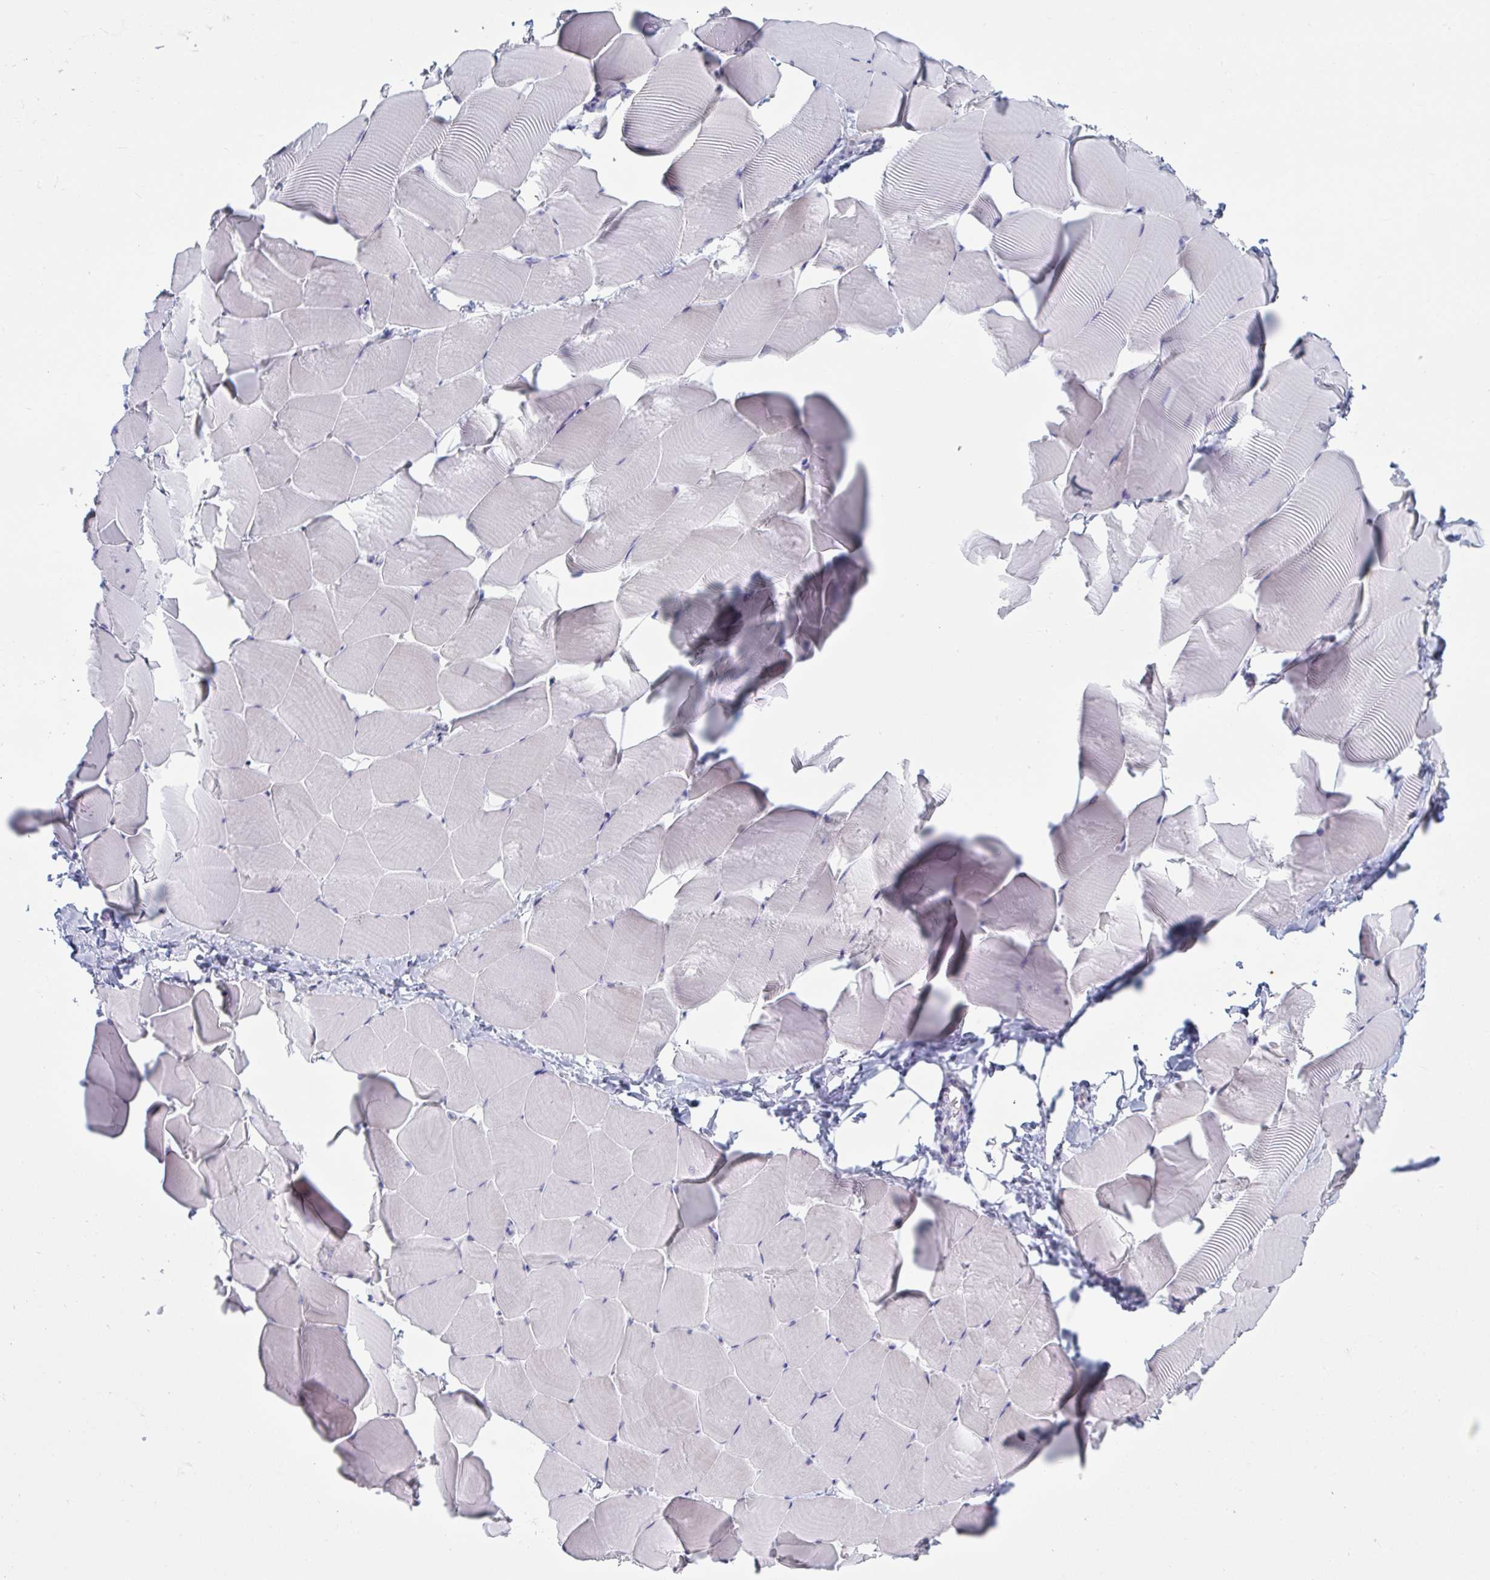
{"staining": {"intensity": "negative", "quantity": "none", "location": "none"}, "tissue": "skeletal muscle", "cell_type": "Myocytes", "image_type": "normal", "snomed": [{"axis": "morphology", "description": "Normal tissue, NOS"}, {"axis": "topography", "description": "Skeletal muscle"}], "caption": "Immunohistochemistry (IHC) photomicrograph of unremarkable human skeletal muscle stained for a protein (brown), which displays no staining in myocytes. The staining was performed using DAB (3,3'-diaminobenzidine) to visualize the protein expression in brown, while the nuclei were stained in blue with hematoxylin (Magnification: 20x).", "gene": "MSMB", "patient": {"sex": "male", "age": 25}}